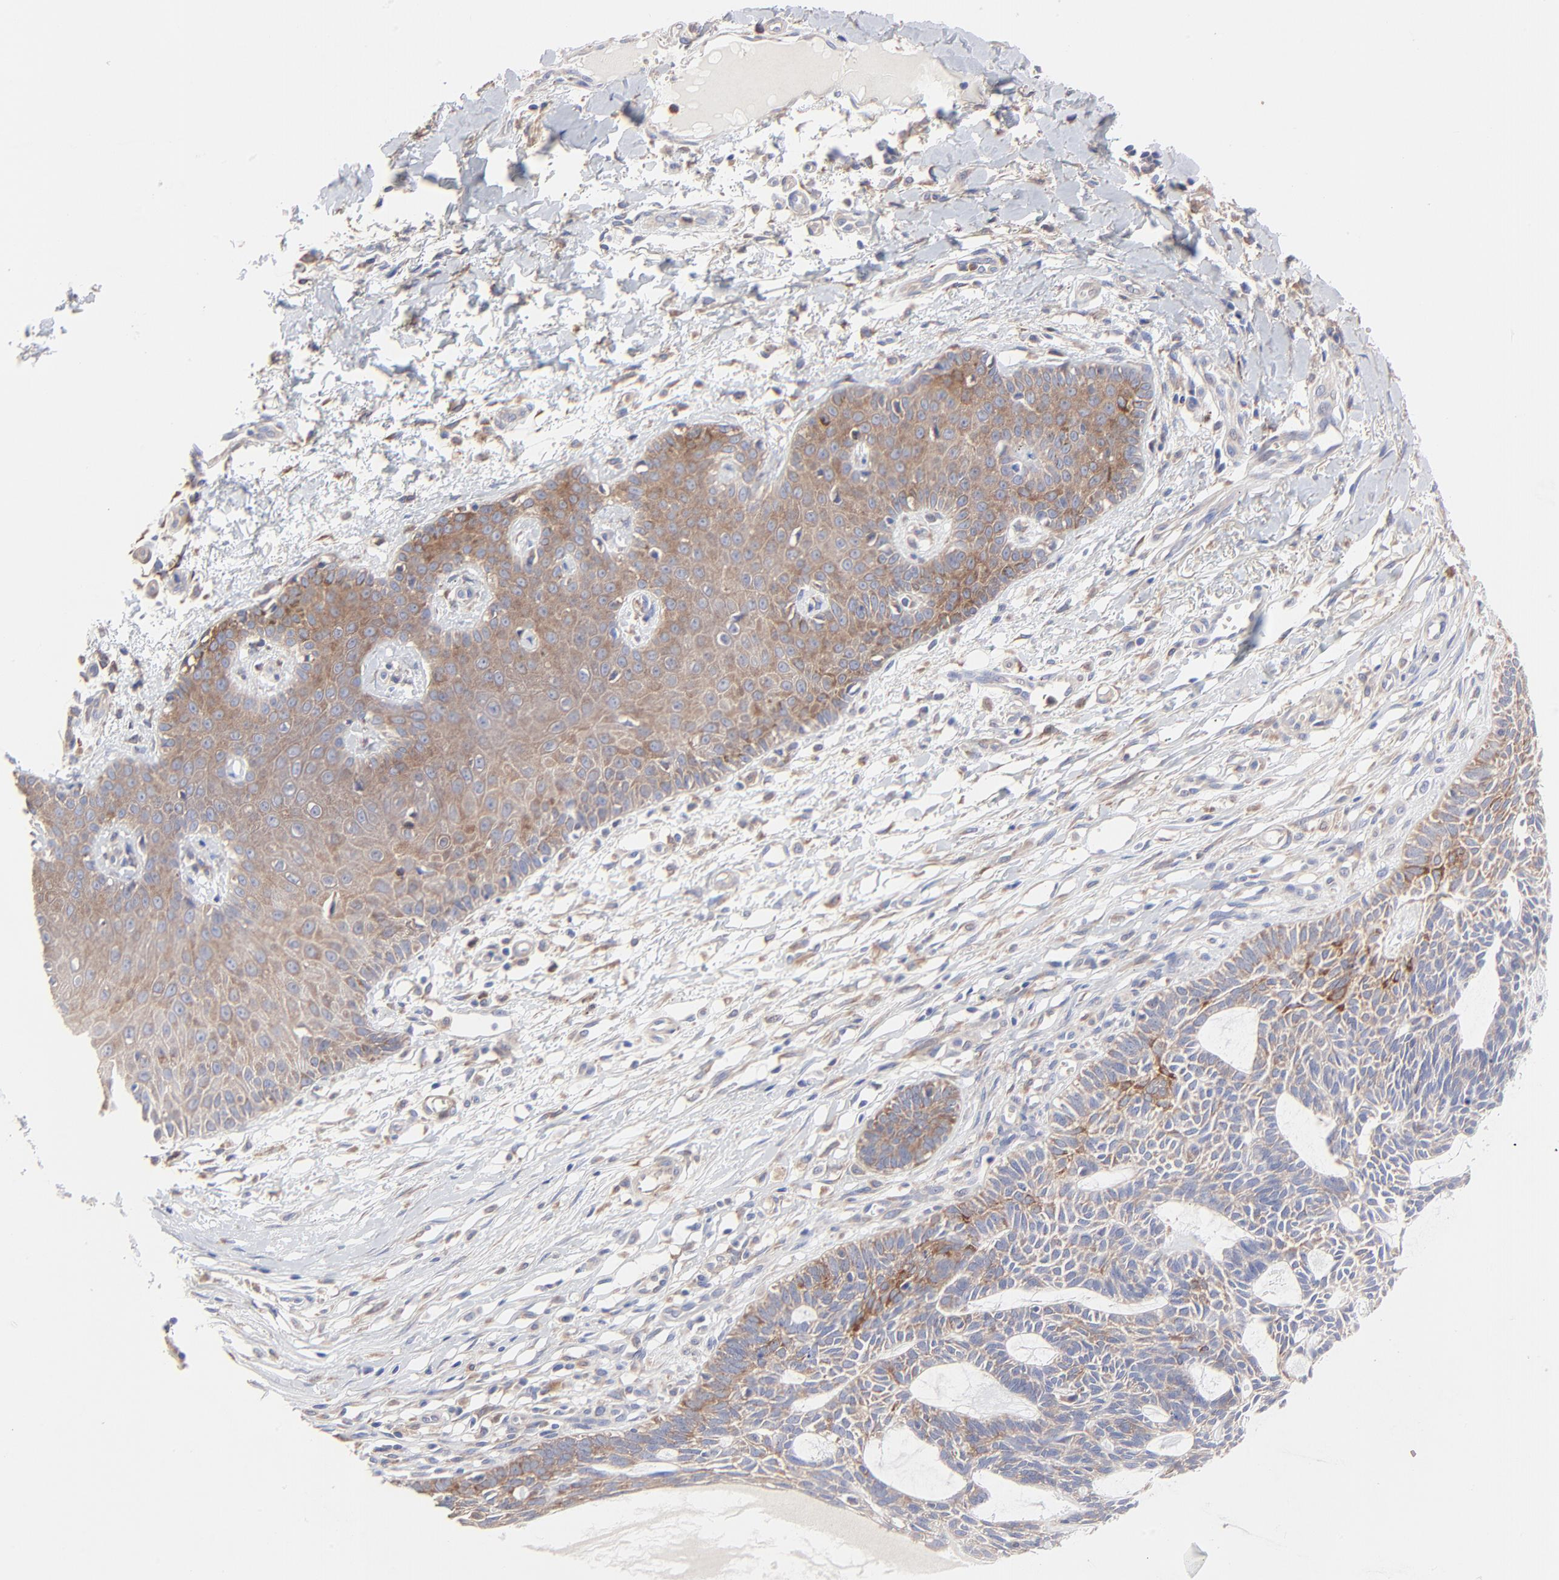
{"staining": {"intensity": "moderate", "quantity": "25%-75%", "location": "cytoplasmic/membranous"}, "tissue": "skin cancer", "cell_type": "Tumor cells", "image_type": "cancer", "snomed": [{"axis": "morphology", "description": "Basal cell carcinoma"}, {"axis": "topography", "description": "Skin"}], "caption": "This histopathology image demonstrates skin cancer (basal cell carcinoma) stained with IHC to label a protein in brown. The cytoplasmic/membranous of tumor cells show moderate positivity for the protein. Nuclei are counter-stained blue.", "gene": "PPFIBP2", "patient": {"sex": "male", "age": 67}}